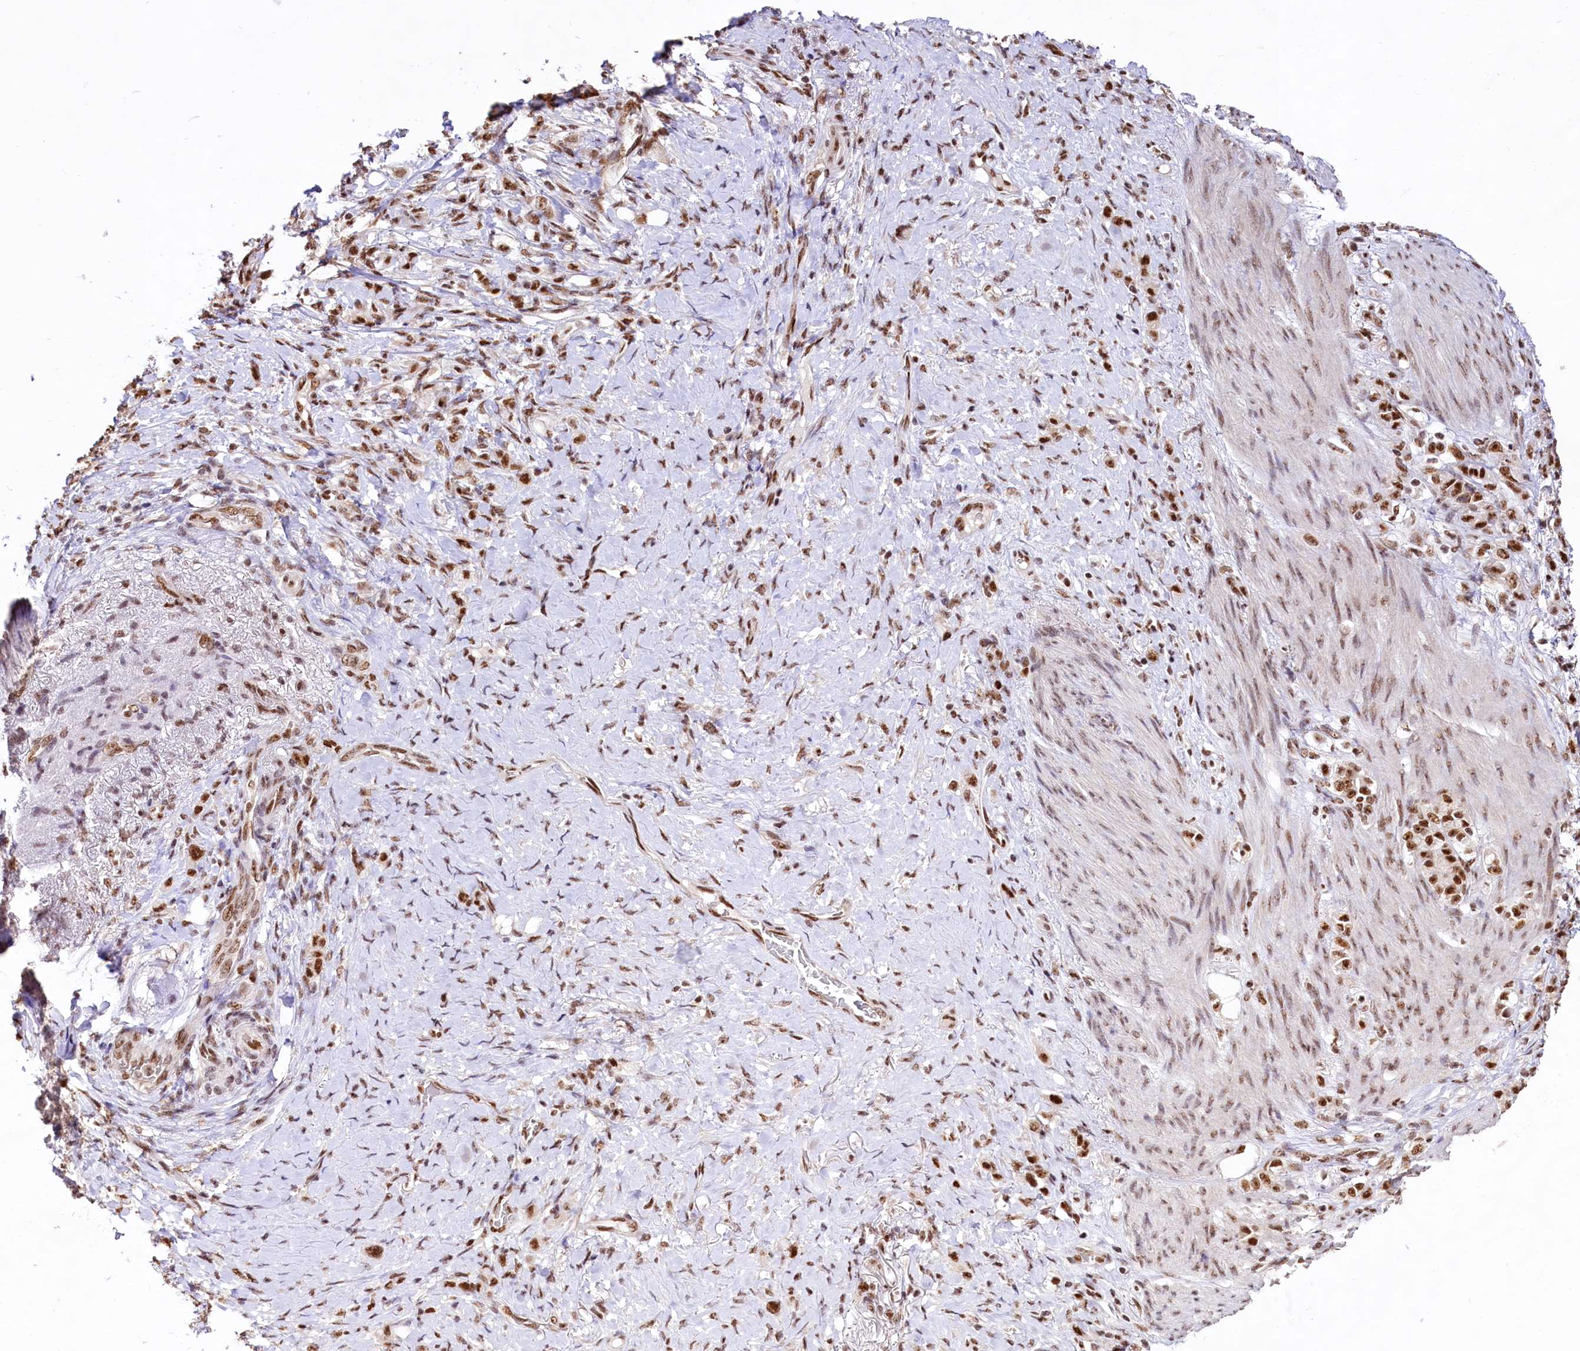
{"staining": {"intensity": "strong", "quantity": ">75%", "location": "nuclear"}, "tissue": "stomach cancer", "cell_type": "Tumor cells", "image_type": "cancer", "snomed": [{"axis": "morphology", "description": "Adenocarcinoma, NOS"}, {"axis": "topography", "description": "Stomach"}], "caption": "The photomicrograph displays a brown stain indicating the presence of a protein in the nuclear of tumor cells in stomach adenocarcinoma.", "gene": "HIRA", "patient": {"sex": "female", "age": 79}}